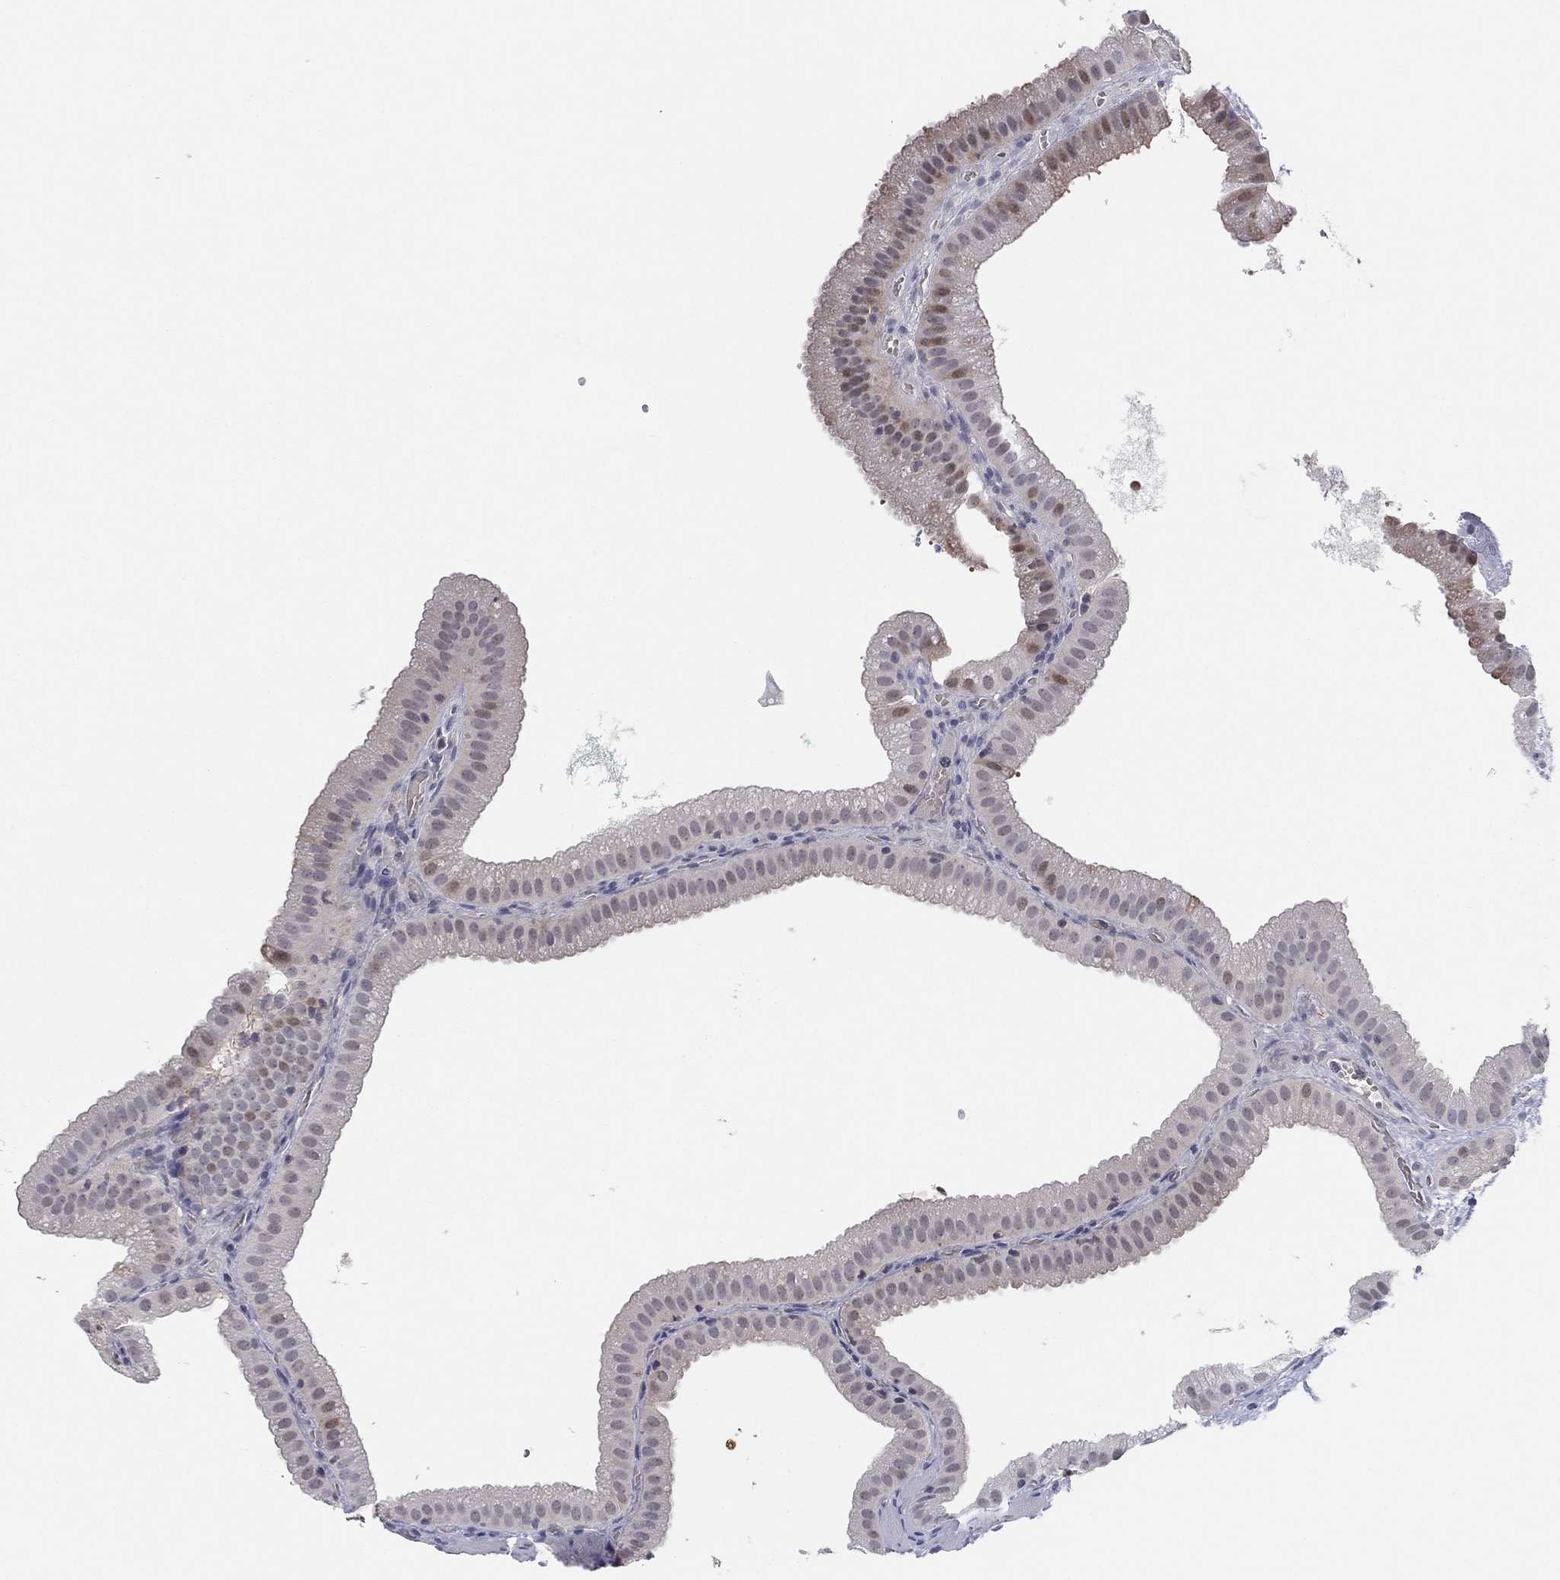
{"staining": {"intensity": "moderate", "quantity": "<25%", "location": "cytoplasmic/membranous"}, "tissue": "gallbladder", "cell_type": "Glandular cells", "image_type": "normal", "snomed": [{"axis": "morphology", "description": "Normal tissue, NOS"}, {"axis": "topography", "description": "Gallbladder"}], "caption": "Immunohistochemical staining of normal human gallbladder displays low levels of moderate cytoplasmic/membranous staining in approximately <25% of glandular cells. The protein of interest is stained brown, and the nuclei are stained in blue (DAB (3,3'-diaminobenzidine) IHC with brightfield microscopy, high magnification).", "gene": "PDXK", "patient": {"sex": "male", "age": 67}}